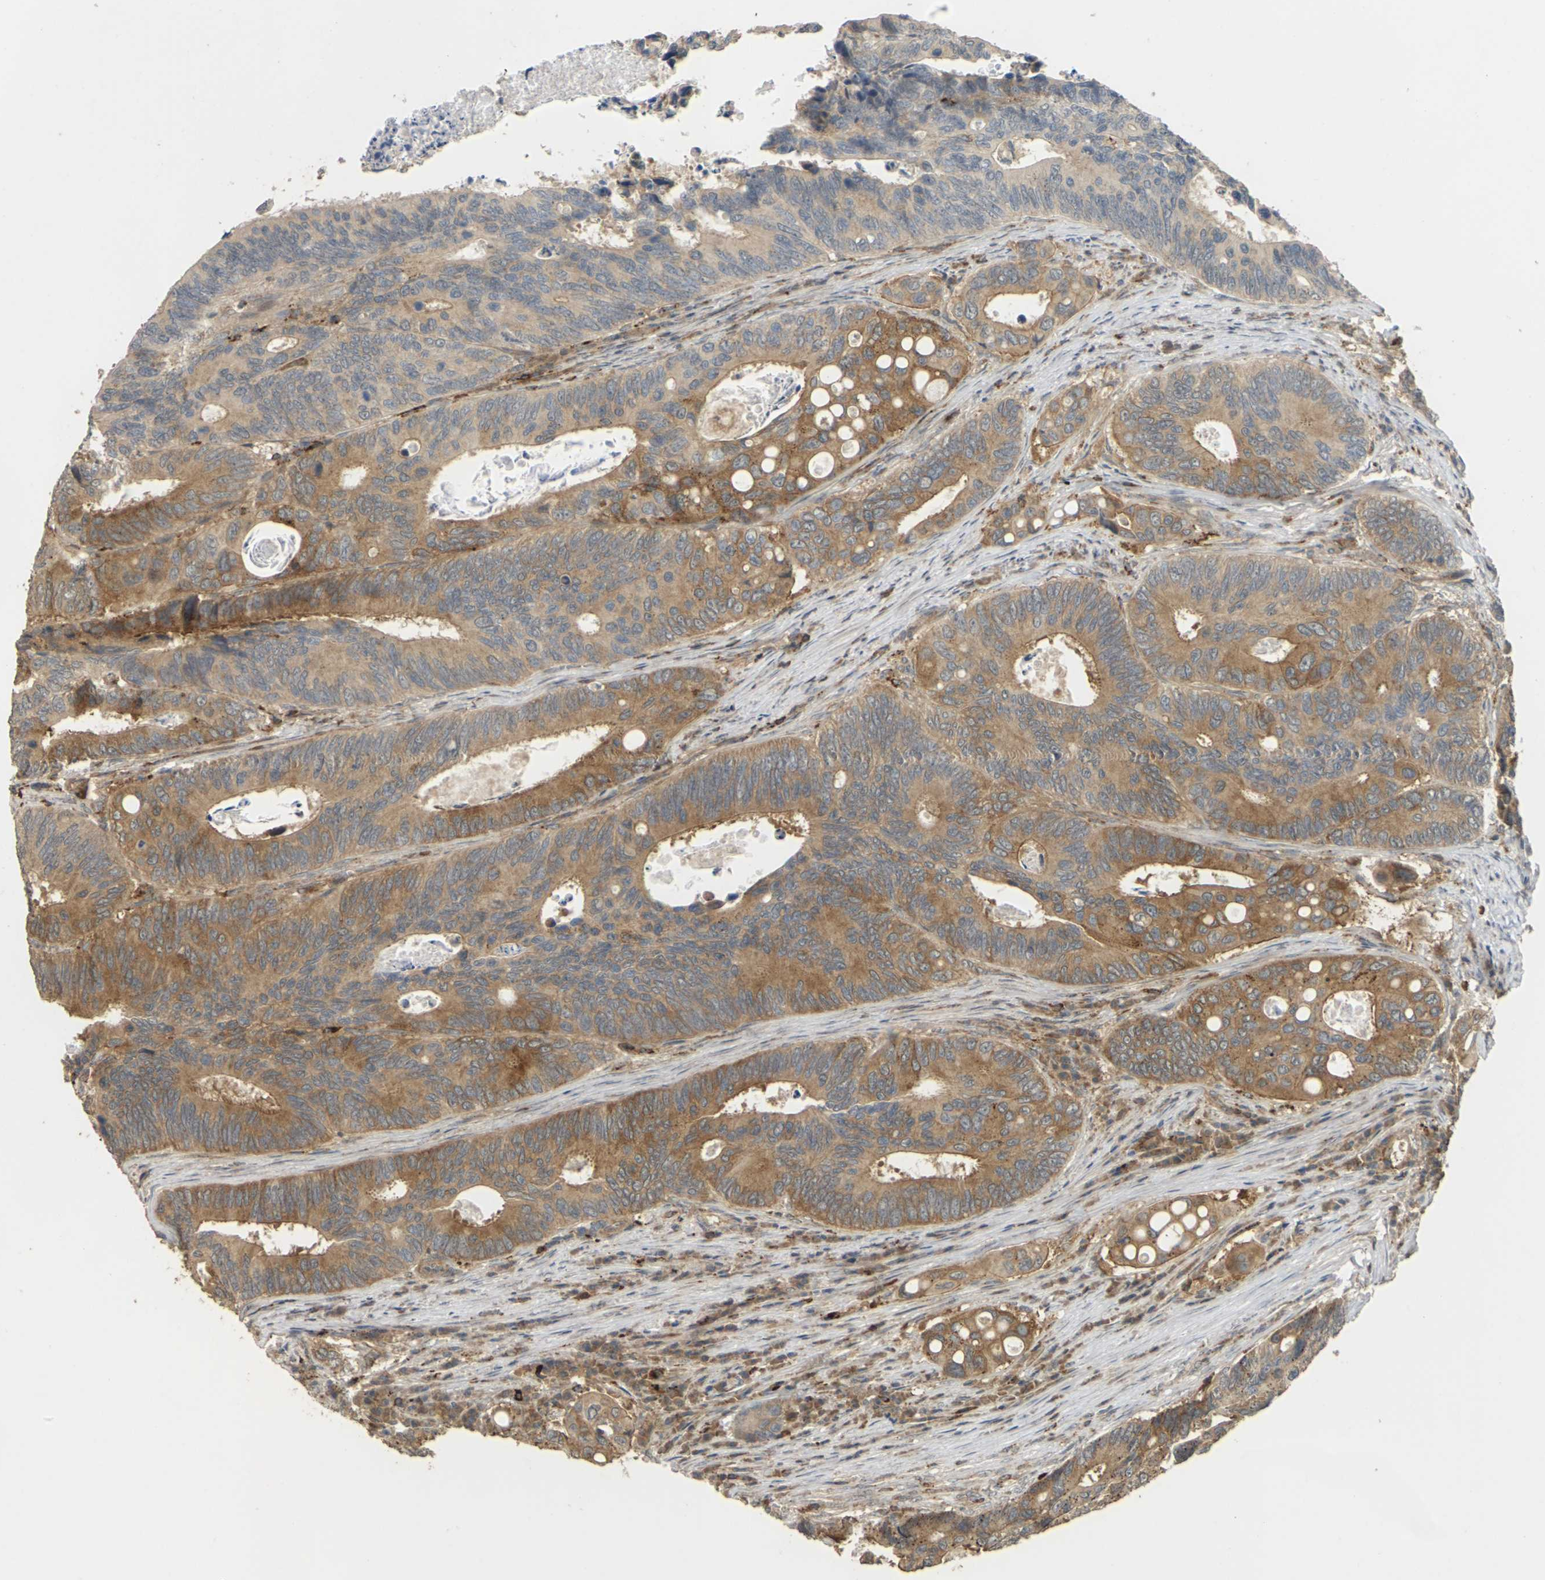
{"staining": {"intensity": "moderate", "quantity": ">75%", "location": "cytoplasmic/membranous"}, "tissue": "colorectal cancer", "cell_type": "Tumor cells", "image_type": "cancer", "snomed": [{"axis": "morphology", "description": "Inflammation, NOS"}, {"axis": "morphology", "description": "Adenocarcinoma, NOS"}, {"axis": "topography", "description": "Colon"}], "caption": "Protein staining of colorectal adenocarcinoma tissue reveals moderate cytoplasmic/membranous staining in approximately >75% of tumor cells. (DAB IHC with brightfield microscopy, high magnification).", "gene": "KSR1", "patient": {"sex": "male", "age": 72}}